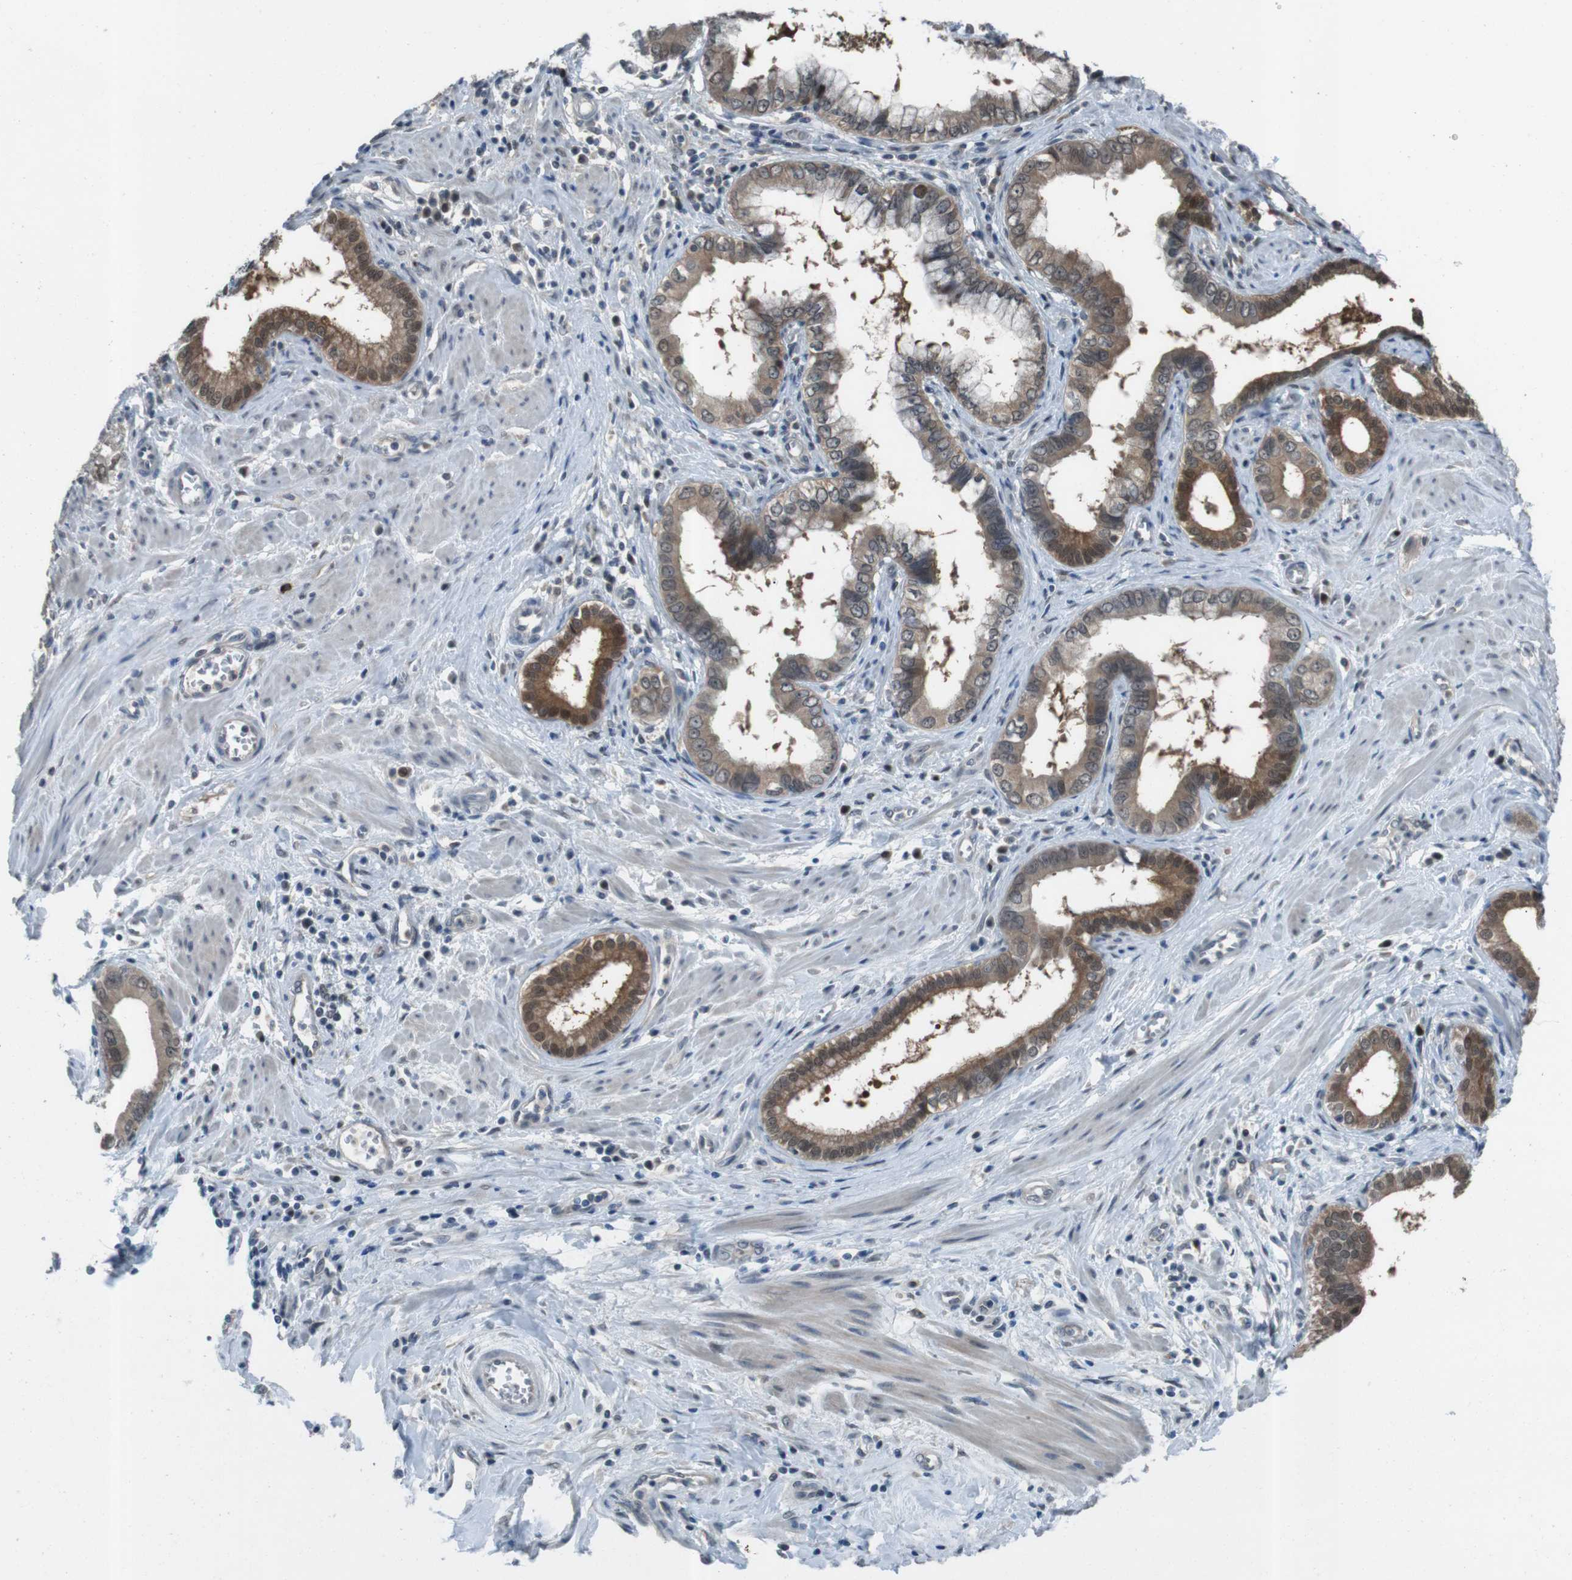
{"staining": {"intensity": "moderate", "quantity": ">75%", "location": "cytoplasmic/membranous,nuclear"}, "tissue": "pancreatic cancer", "cell_type": "Tumor cells", "image_type": "cancer", "snomed": [{"axis": "morphology", "description": "Normal tissue, NOS"}, {"axis": "topography", "description": "Lymph node"}], "caption": "Pancreatic cancer stained with immunohistochemistry (IHC) exhibits moderate cytoplasmic/membranous and nuclear positivity in about >75% of tumor cells. The staining was performed using DAB (3,3'-diaminobenzidine) to visualize the protein expression in brown, while the nuclei were stained in blue with hematoxylin (Magnification: 20x).", "gene": "LRP5", "patient": {"sex": "male", "age": 50}}